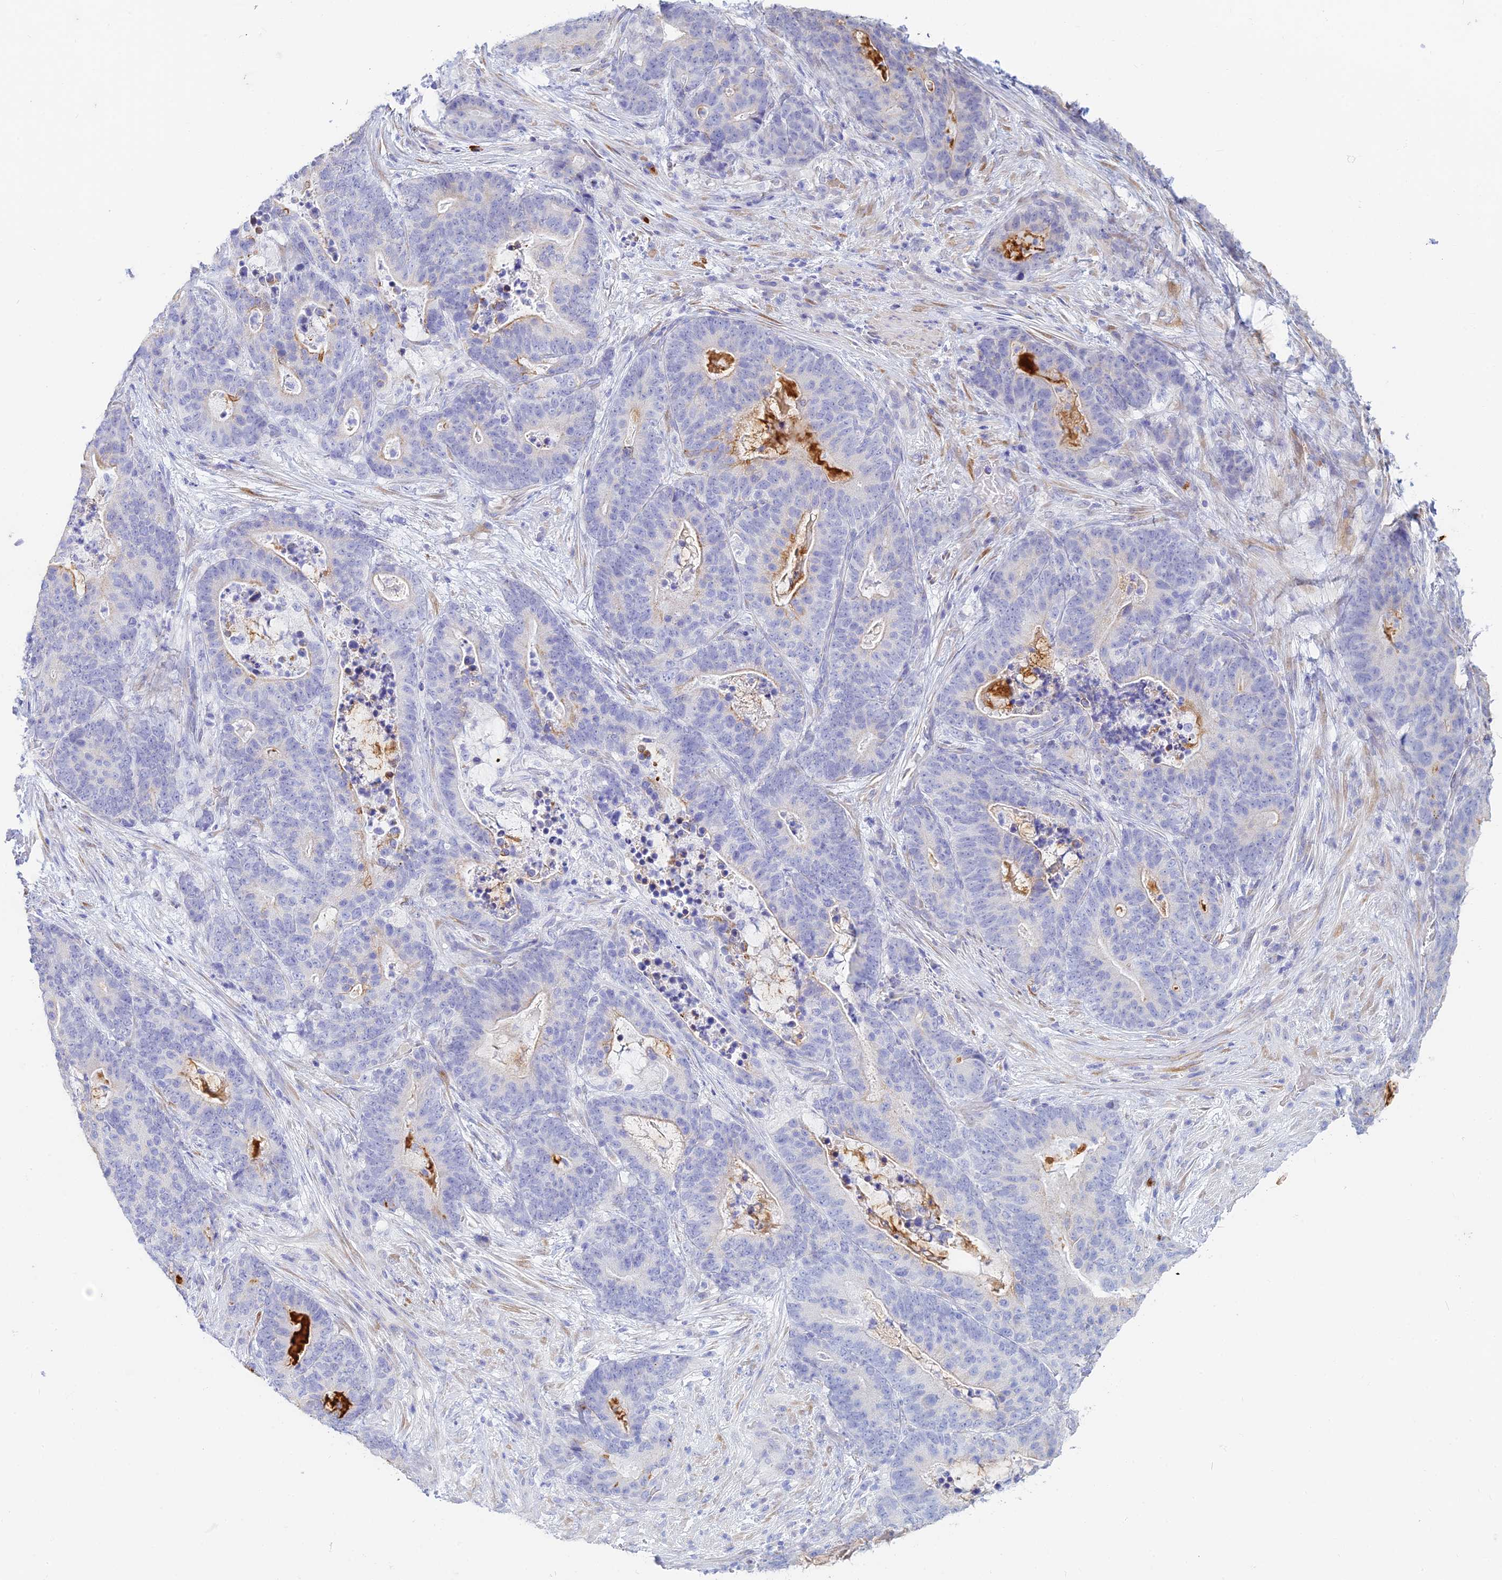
{"staining": {"intensity": "moderate", "quantity": "<25%", "location": "cytoplasmic/membranous"}, "tissue": "stomach cancer", "cell_type": "Tumor cells", "image_type": "cancer", "snomed": [{"axis": "morphology", "description": "Normal tissue, NOS"}, {"axis": "morphology", "description": "Adenocarcinoma, NOS"}, {"axis": "topography", "description": "Stomach"}], "caption": "Tumor cells exhibit moderate cytoplasmic/membranous expression in approximately <25% of cells in adenocarcinoma (stomach).", "gene": "CEP152", "patient": {"sex": "female", "age": 64}}